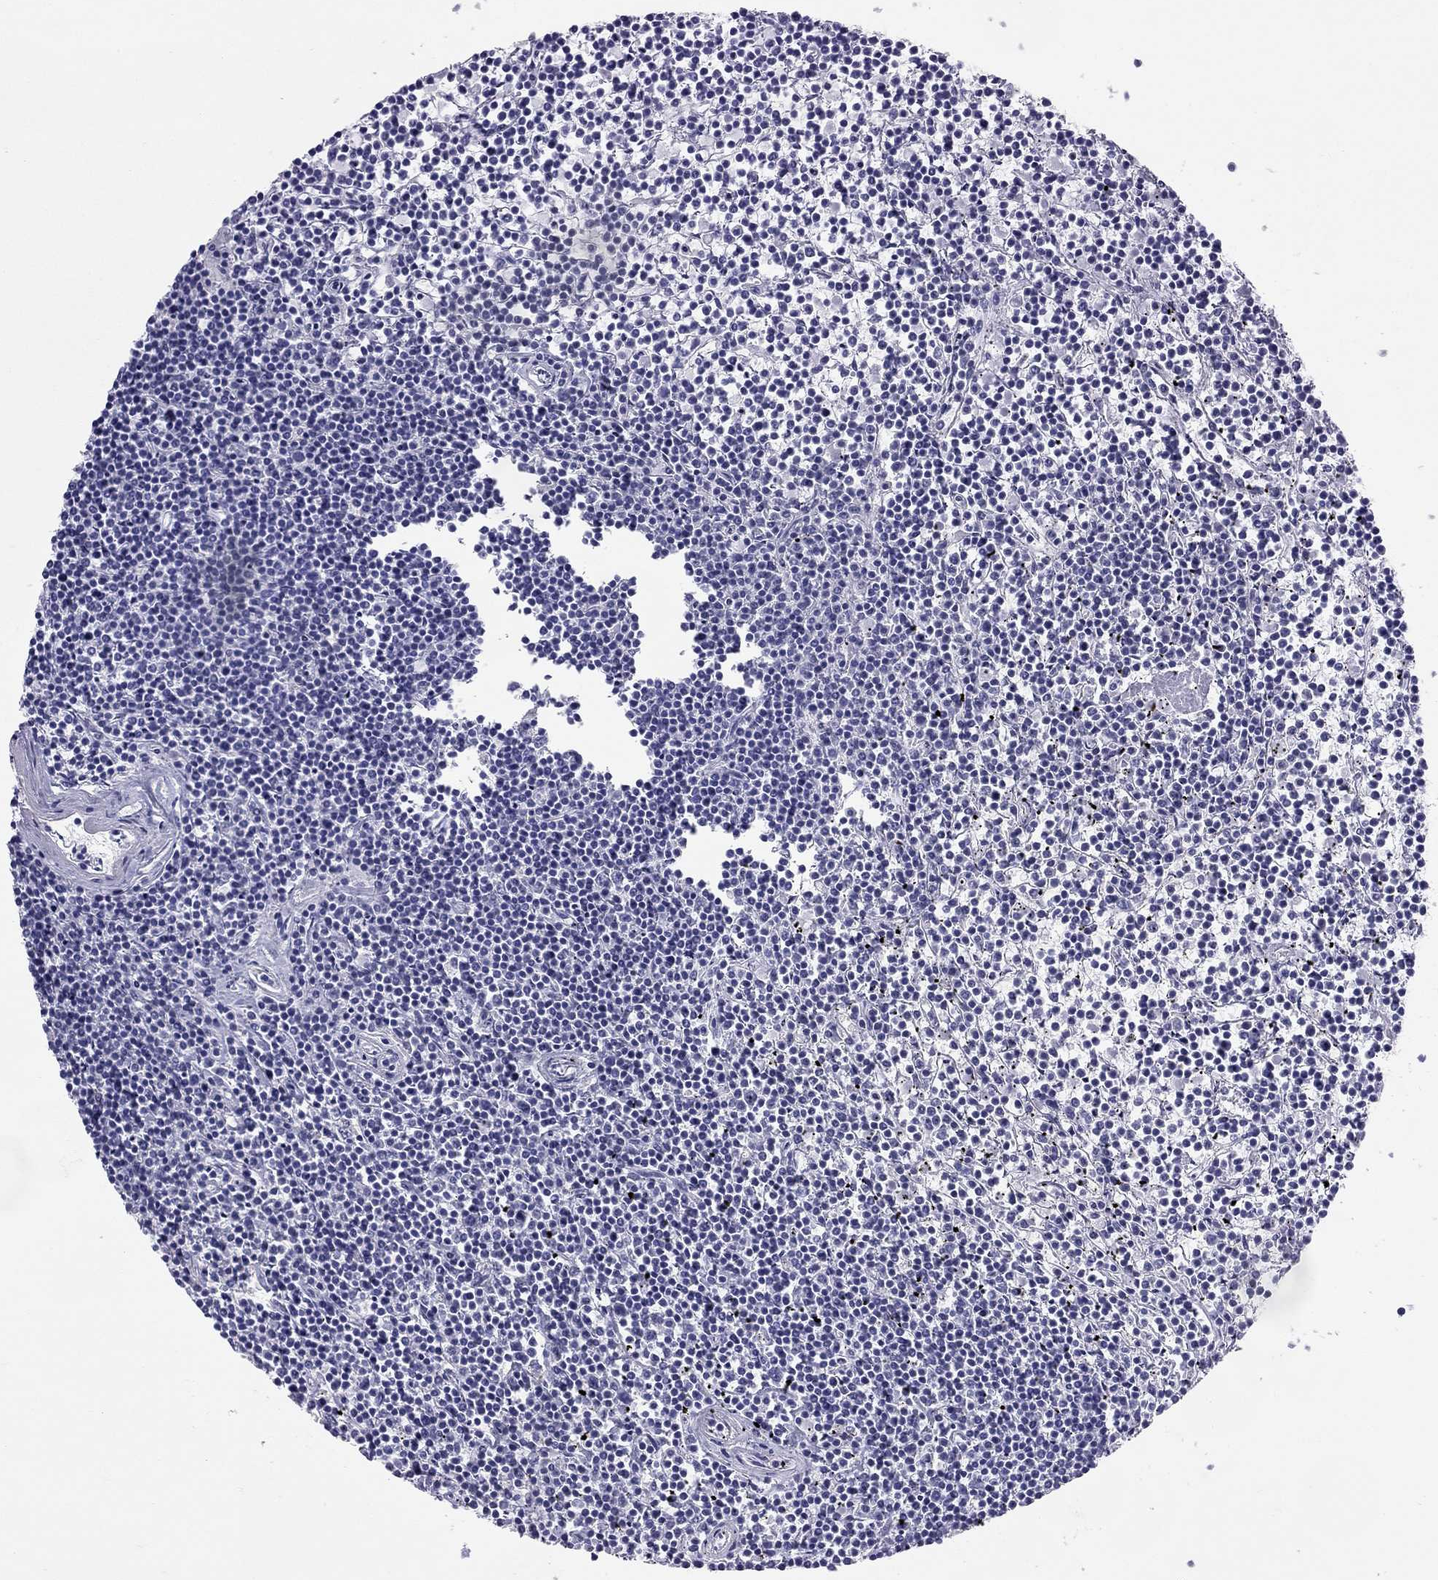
{"staining": {"intensity": "negative", "quantity": "none", "location": "none"}, "tissue": "lymphoma", "cell_type": "Tumor cells", "image_type": "cancer", "snomed": [{"axis": "morphology", "description": "Malignant lymphoma, non-Hodgkin's type, Low grade"}, {"axis": "topography", "description": "Spleen"}], "caption": "The micrograph displays no staining of tumor cells in low-grade malignant lymphoma, non-Hodgkin's type.", "gene": "TRPM3", "patient": {"sex": "female", "age": 19}}